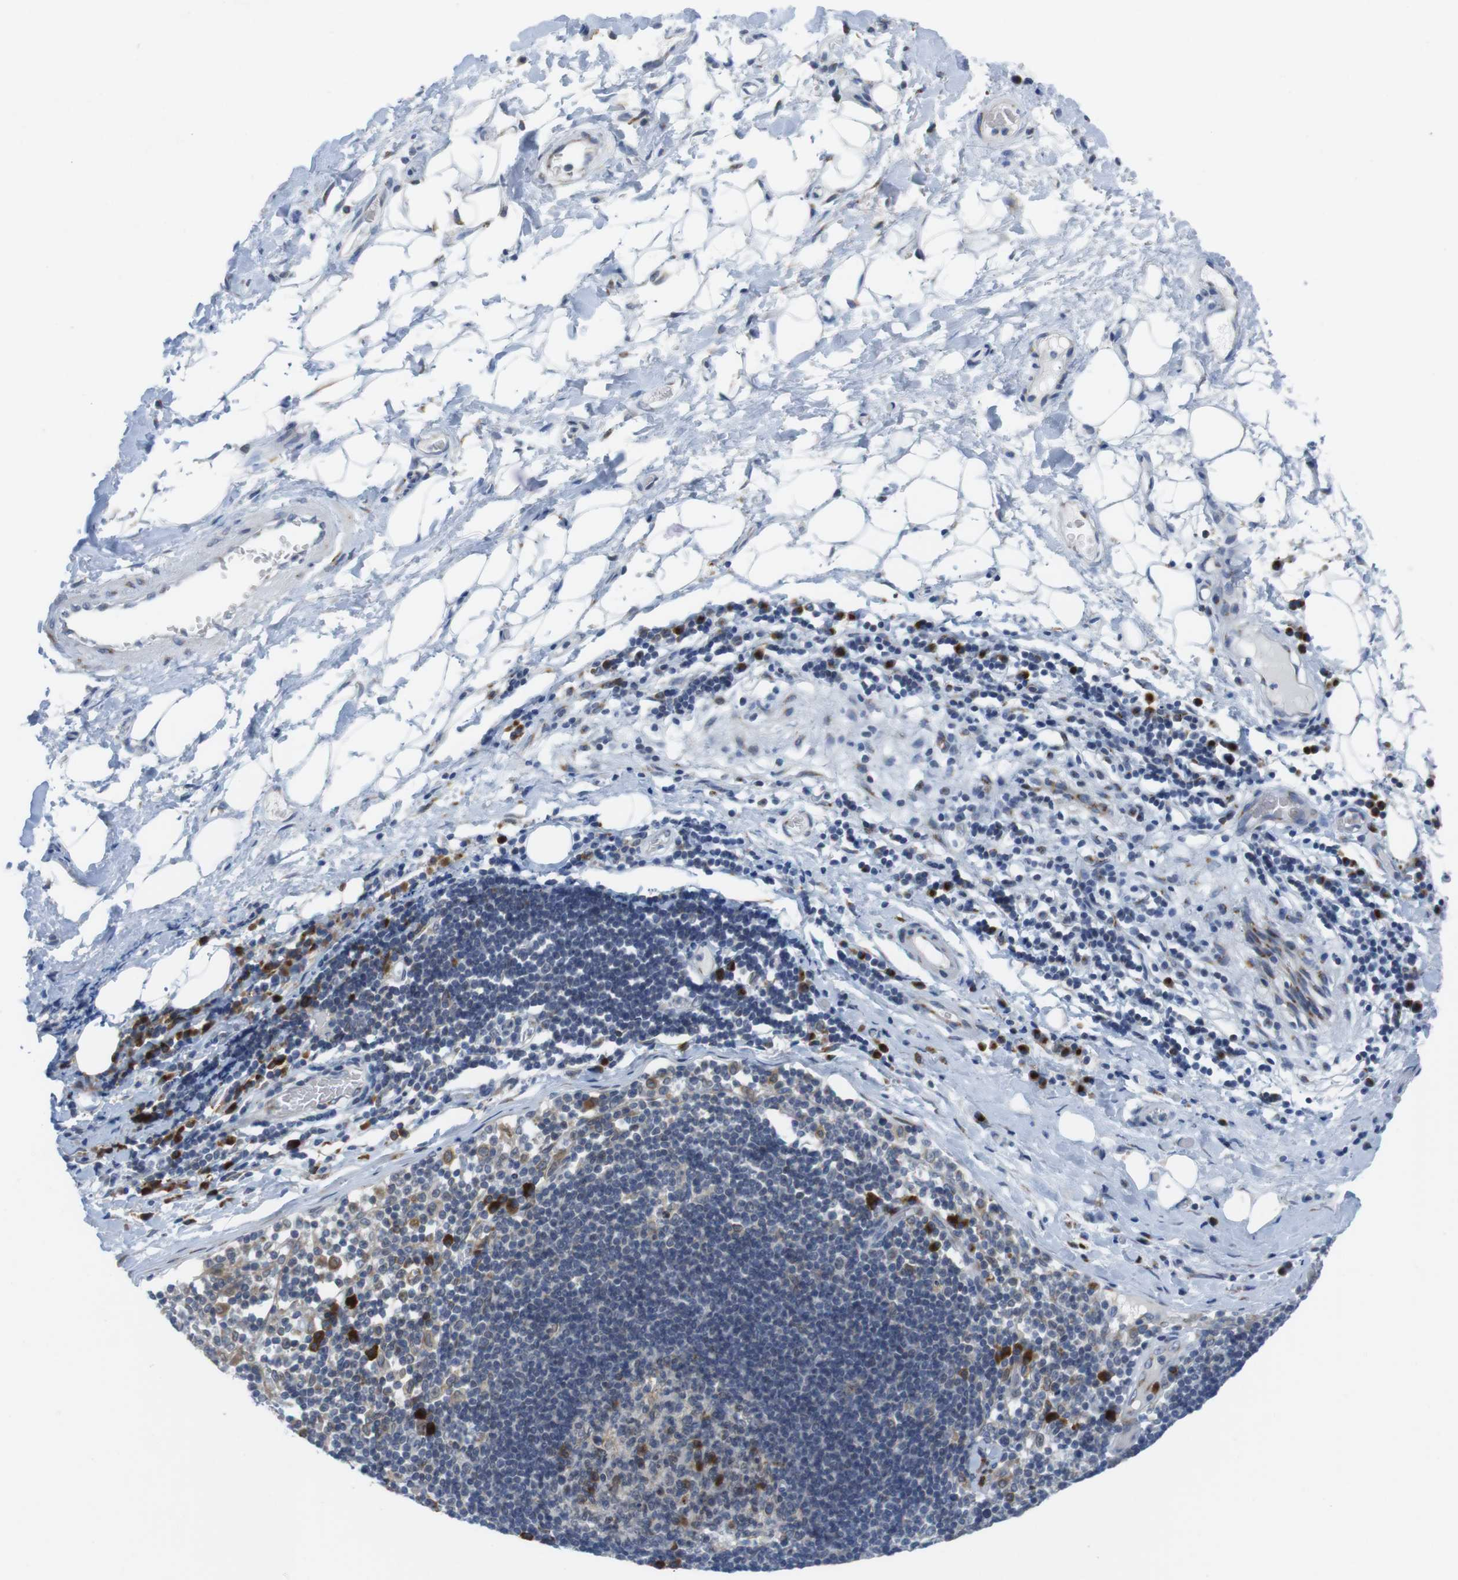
{"staining": {"intensity": "negative", "quantity": "none", "location": "none"}, "tissue": "adipose tissue", "cell_type": "Adipocytes", "image_type": "normal", "snomed": [{"axis": "morphology", "description": "Normal tissue, NOS"}, {"axis": "morphology", "description": "Adenocarcinoma, NOS"}, {"axis": "topography", "description": "Esophagus"}], "caption": "This is an IHC photomicrograph of benign adipose tissue. There is no staining in adipocytes.", "gene": "ERGIC3", "patient": {"sex": "male", "age": 62}}